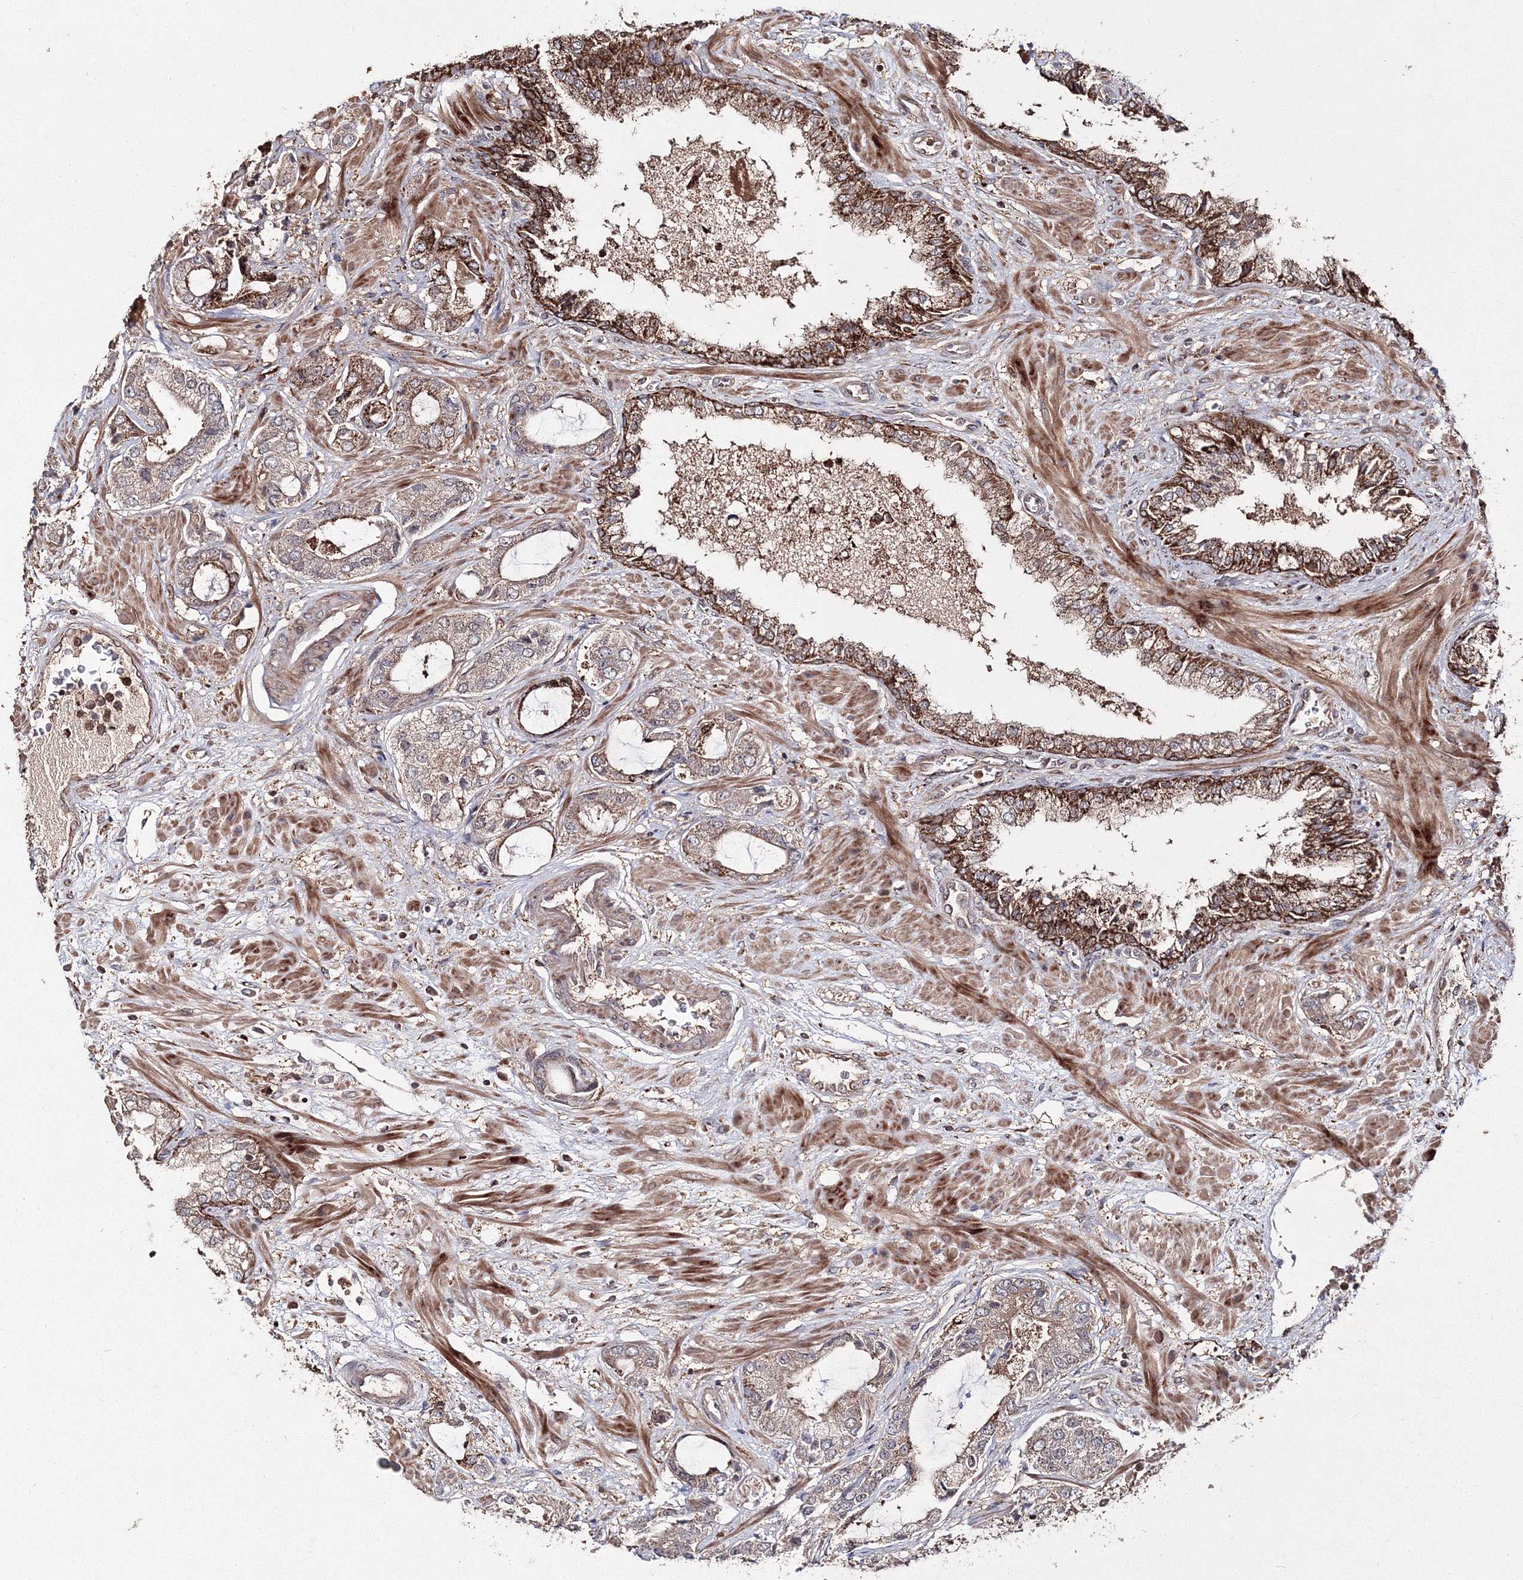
{"staining": {"intensity": "weak", "quantity": "25%-75%", "location": "cytoplasmic/membranous"}, "tissue": "prostate cancer", "cell_type": "Tumor cells", "image_type": "cancer", "snomed": [{"axis": "morphology", "description": "Normal tissue, NOS"}, {"axis": "morphology", "description": "Adenocarcinoma, High grade"}, {"axis": "topography", "description": "Prostate"}, {"axis": "topography", "description": "Peripheral nerve tissue"}], "caption": "Weak cytoplasmic/membranous staining for a protein is present in about 25%-75% of tumor cells of prostate adenocarcinoma (high-grade) using IHC.", "gene": "DDO", "patient": {"sex": "male", "age": 59}}